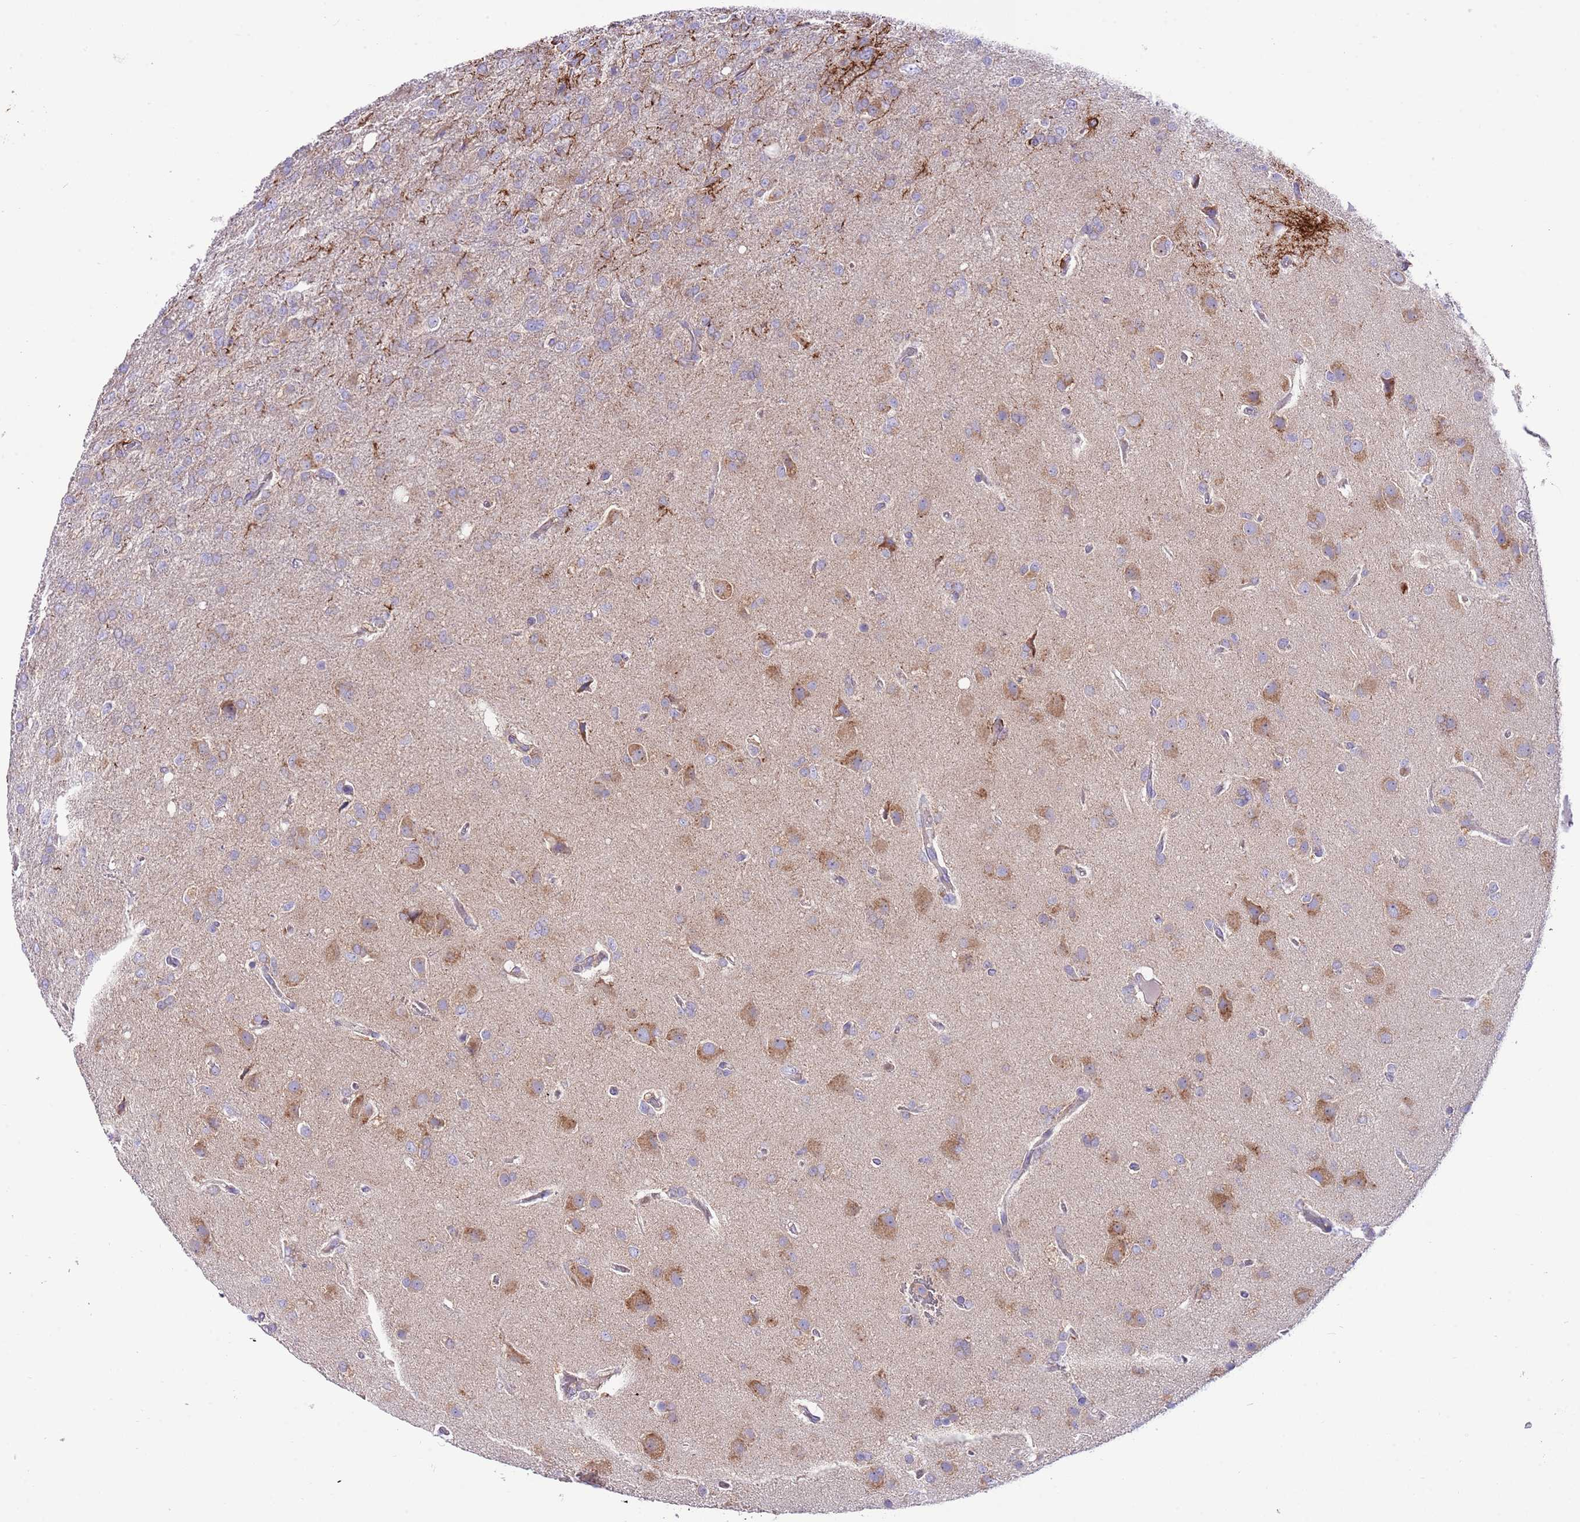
{"staining": {"intensity": "negative", "quantity": "none", "location": "none"}, "tissue": "glioma", "cell_type": "Tumor cells", "image_type": "cancer", "snomed": [{"axis": "morphology", "description": "Glioma, malignant, High grade"}, {"axis": "topography", "description": "Brain"}], "caption": "This is an IHC histopathology image of human glioma. There is no positivity in tumor cells.", "gene": "RPS10", "patient": {"sex": "female", "age": 74}}